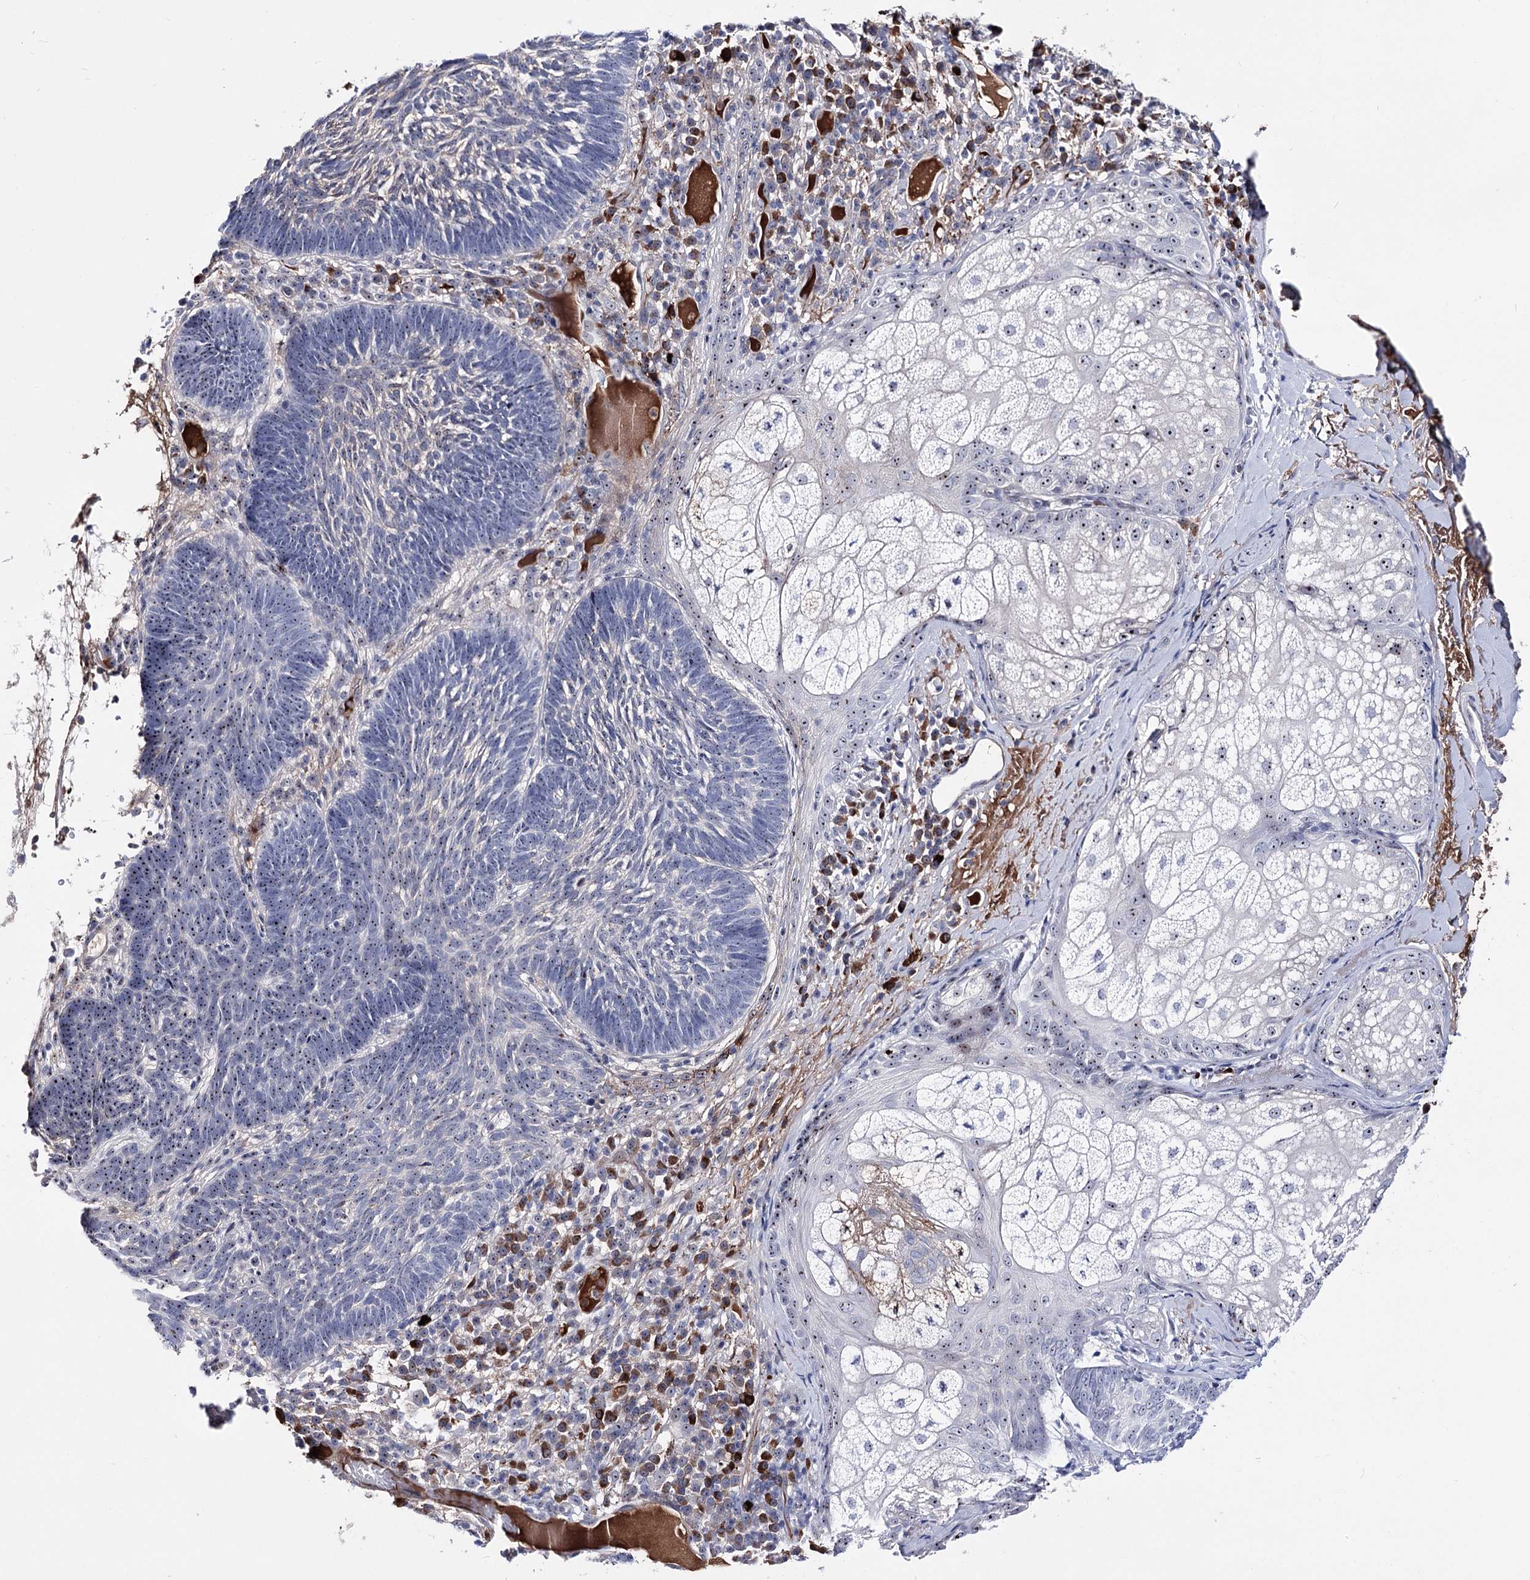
{"staining": {"intensity": "negative", "quantity": "none", "location": "none"}, "tissue": "skin cancer", "cell_type": "Tumor cells", "image_type": "cancer", "snomed": [{"axis": "morphology", "description": "Basal cell carcinoma"}, {"axis": "topography", "description": "Skin"}], "caption": "An IHC photomicrograph of skin cancer is shown. There is no staining in tumor cells of skin cancer. (DAB (3,3'-diaminobenzidine) IHC, high magnification).", "gene": "PCGF5", "patient": {"sex": "male", "age": 88}}